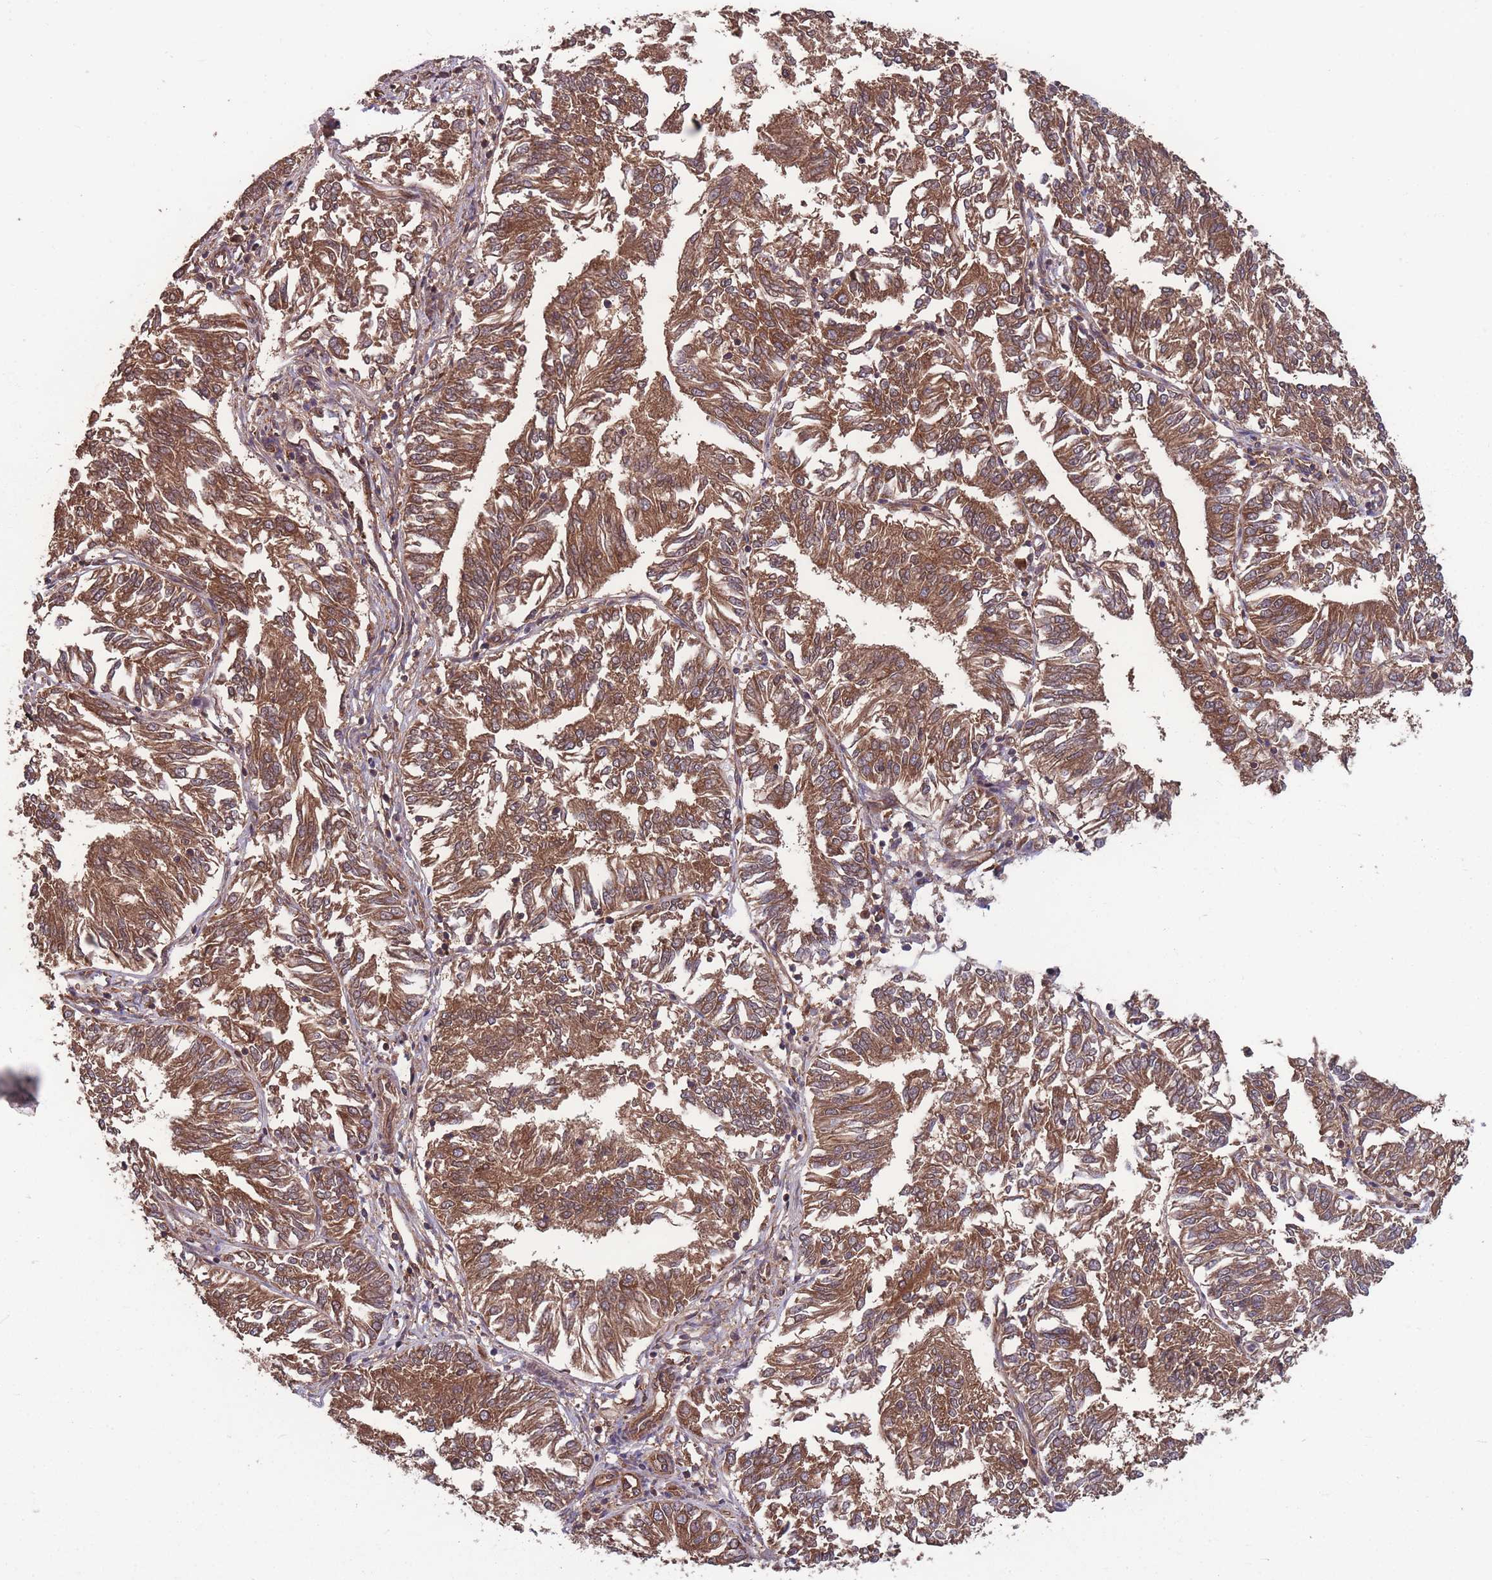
{"staining": {"intensity": "moderate", "quantity": ">75%", "location": "cytoplasmic/membranous"}, "tissue": "endometrial cancer", "cell_type": "Tumor cells", "image_type": "cancer", "snomed": [{"axis": "morphology", "description": "Adenocarcinoma, NOS"}, {"axis": "topography", "description": "Endometrium"}], "caption": "Protein expression analysis of endometrial cancer demonstrates moderate cytoplasmic/membranous expression in about >75% of tumor cells.", "gene": "ZPR1", "patient": {"sex": "female", "age": 58}}